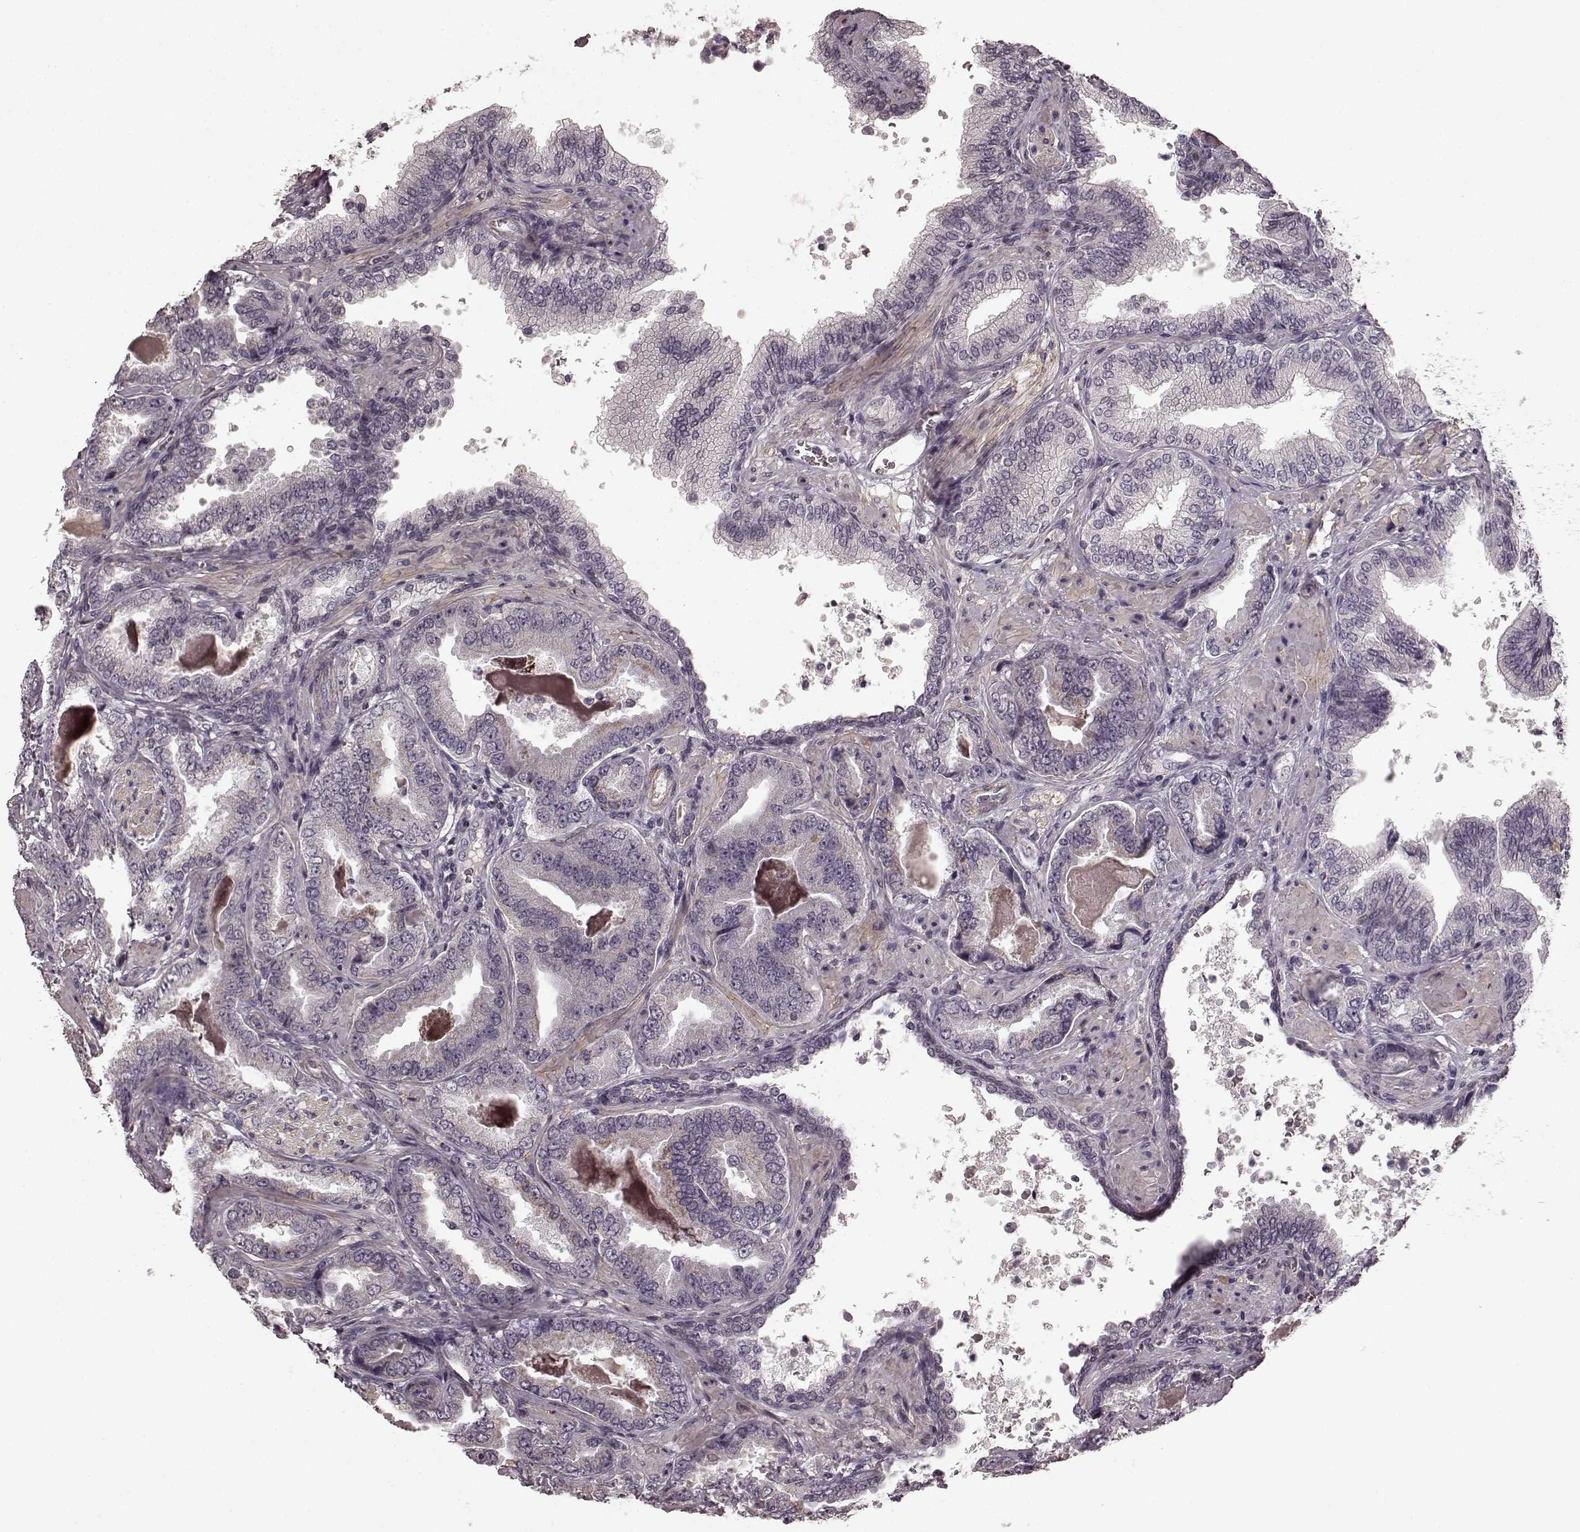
{"staining": {"intensity": "negative", "quantity": "none", "location": "none"}, "tissue": "prostate cancer", "cell_type": "Tumor cells", "image_type": "cancer", "snomed": [{"axis": "morphology", "description": "Adenocarcinoma, NOS"}, {"axis": "topography", "description": "Prostate"}], "caption": "This image is of adenocarcinoma (prostate) stained with IHC to label a protein in brown with the nuclei are counter-stained blue. There is no staining in tumor cells.", "gene": "PRKCE", "patient": {"sex": "male", "age": 64}}